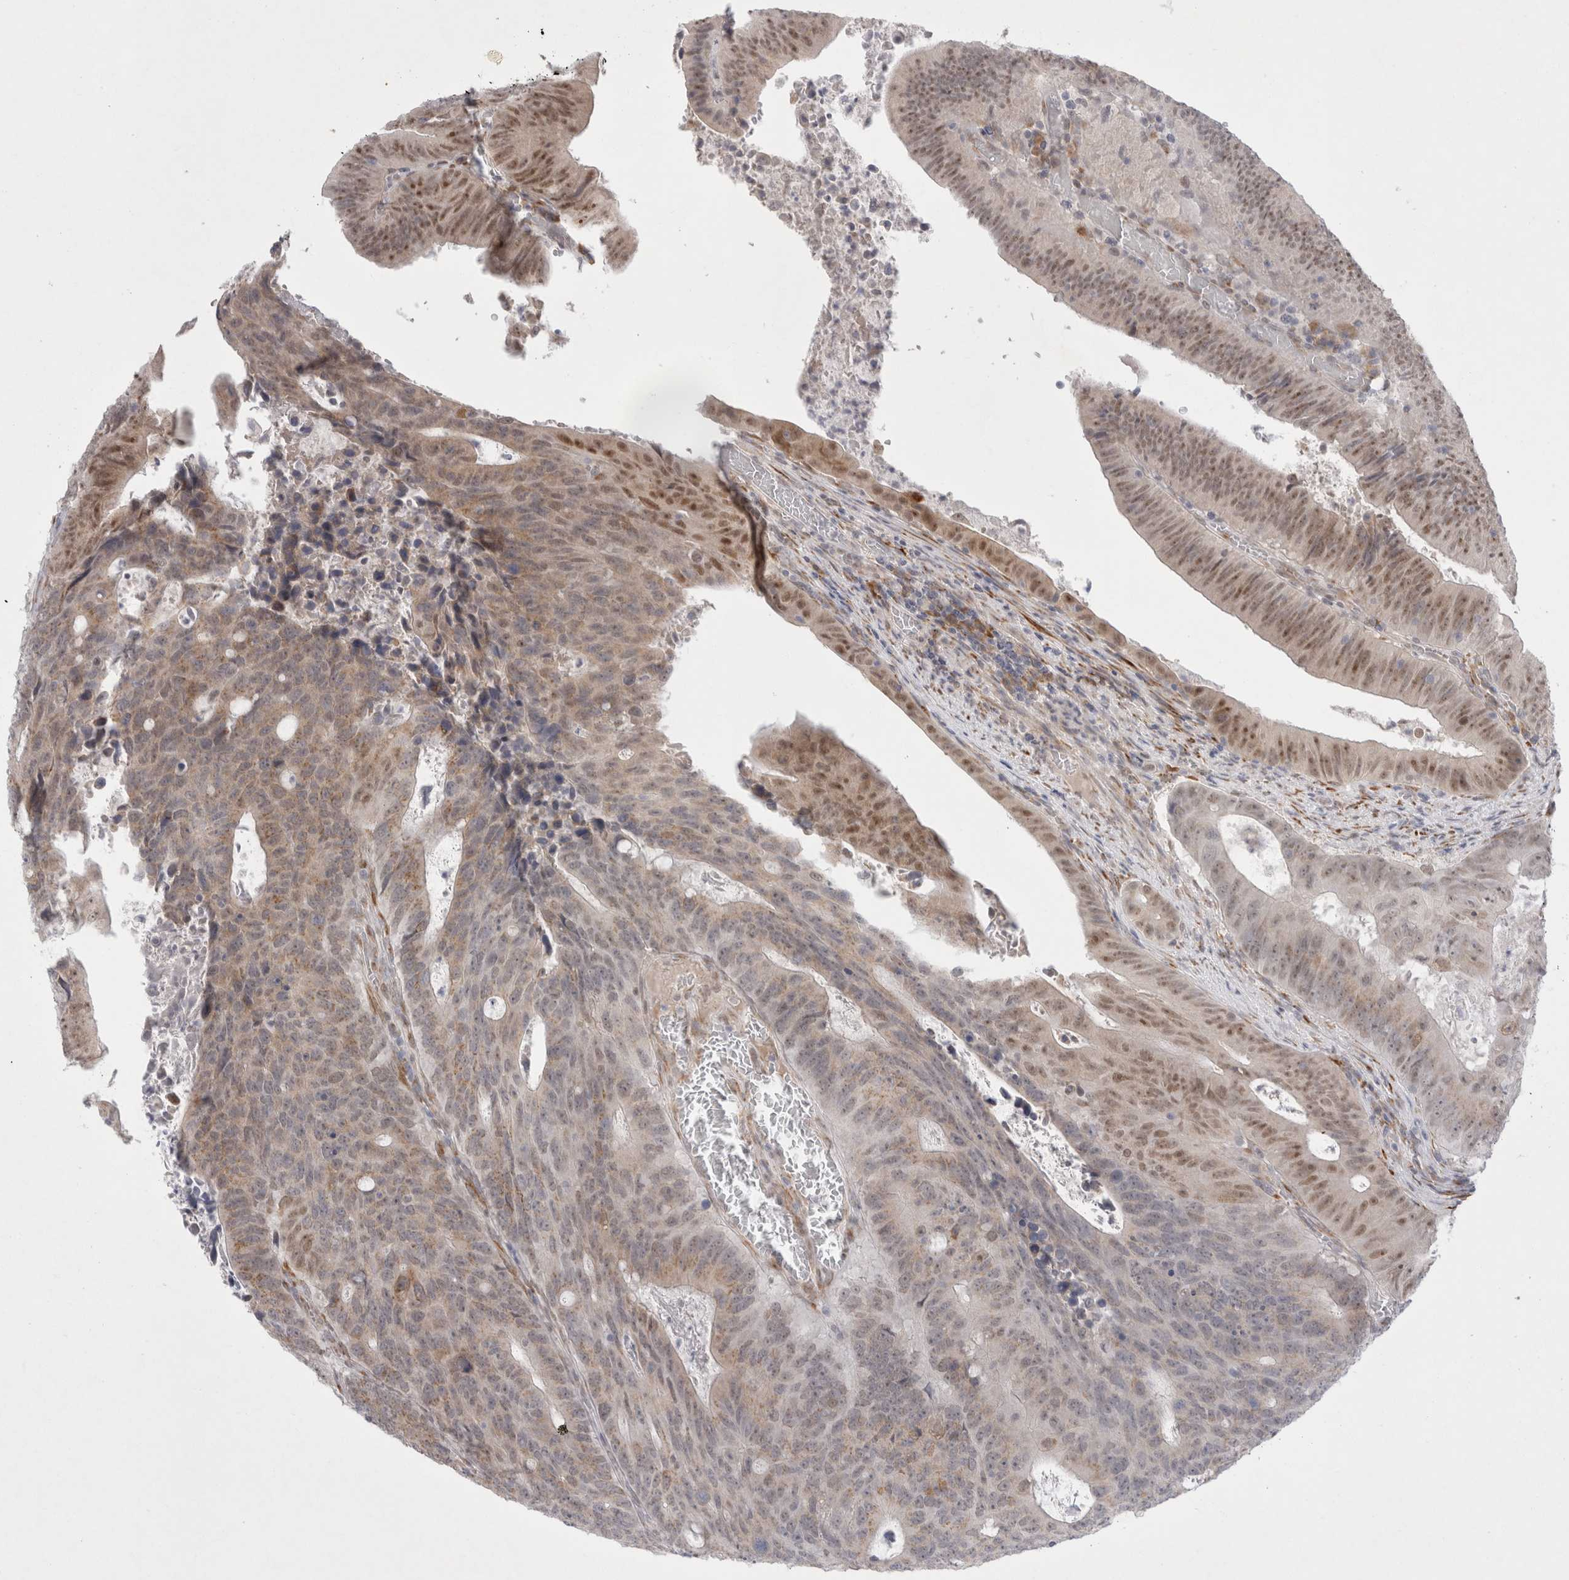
{"staining": {"intensity": "moderate", "quantity": "25%-75%", "location": "nuclear"}, "tissue": "colorectal cancer", "cell_type": "Tumor cells", "image_type": "cancer", "snomed": [{"axis": "morphology", "description": "Adenocarcinoma, NOS"}, {"axis": "topography", "description": "Colon"}], "caption": "Human colorectal cancer (adenocarcinoma) stained with a protein marker shows moderate staining in tumor cells.", "gene": "TRMT1L", "patient": {"sex": "male", "age": 87}}